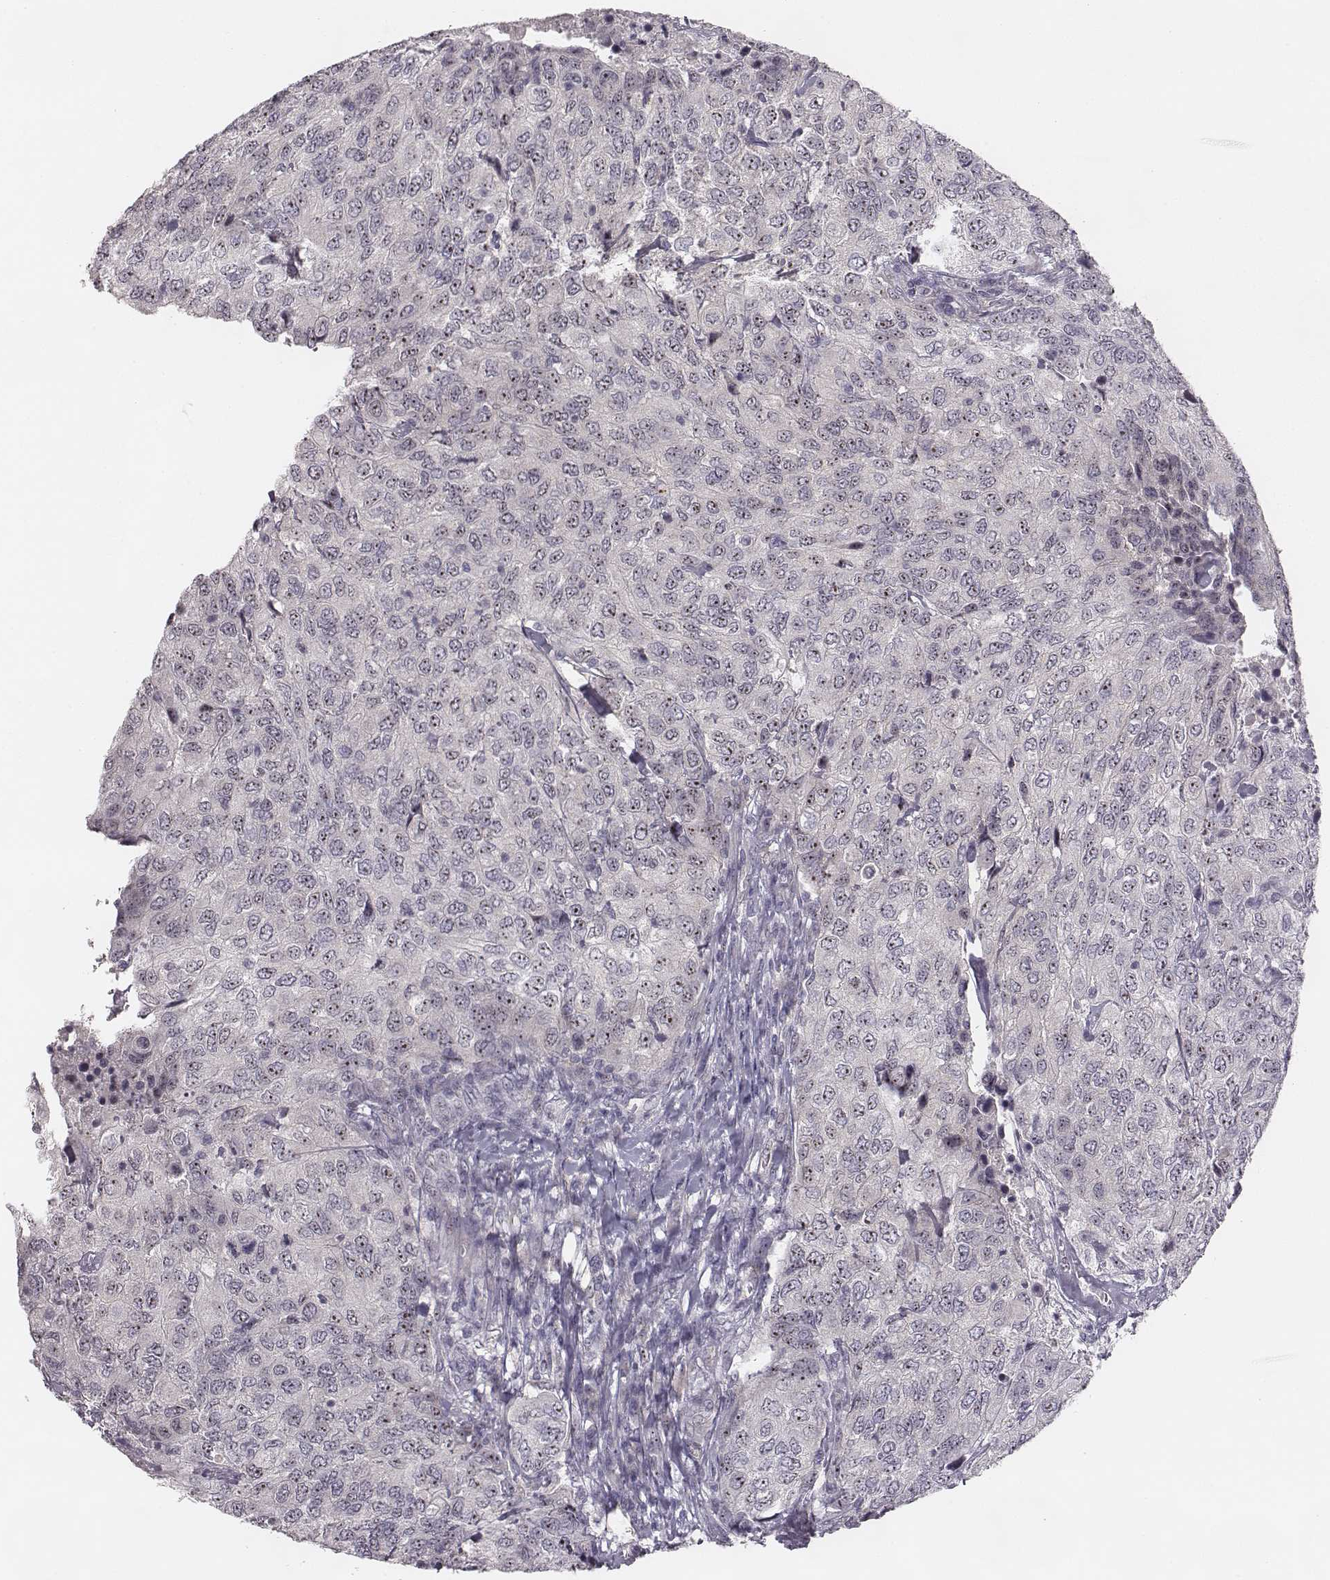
{"staining": {"intensity": "strong", "quantity": "25%-75%", "location": "nuclear"}, "tissue": "urothelial cancer", "cell_type": "Tumor cells", "image_type": "cancer", "snomed": [{"axis": "morphology", "description": "Urothelial carcinoma, High grade"}, {"axis": "topography", "description": "Urinary bladder"}], "caption": "Immunohistochemistry (IHC) photomicrograph of human high-grade urothelial carcinoma stained for a protein (brown), which reveals high levels of strong nuclear expression in about 25%-75% of tumor cells.", "gene": "NIFK", "patient": {"sex": "female", "age": 78}}